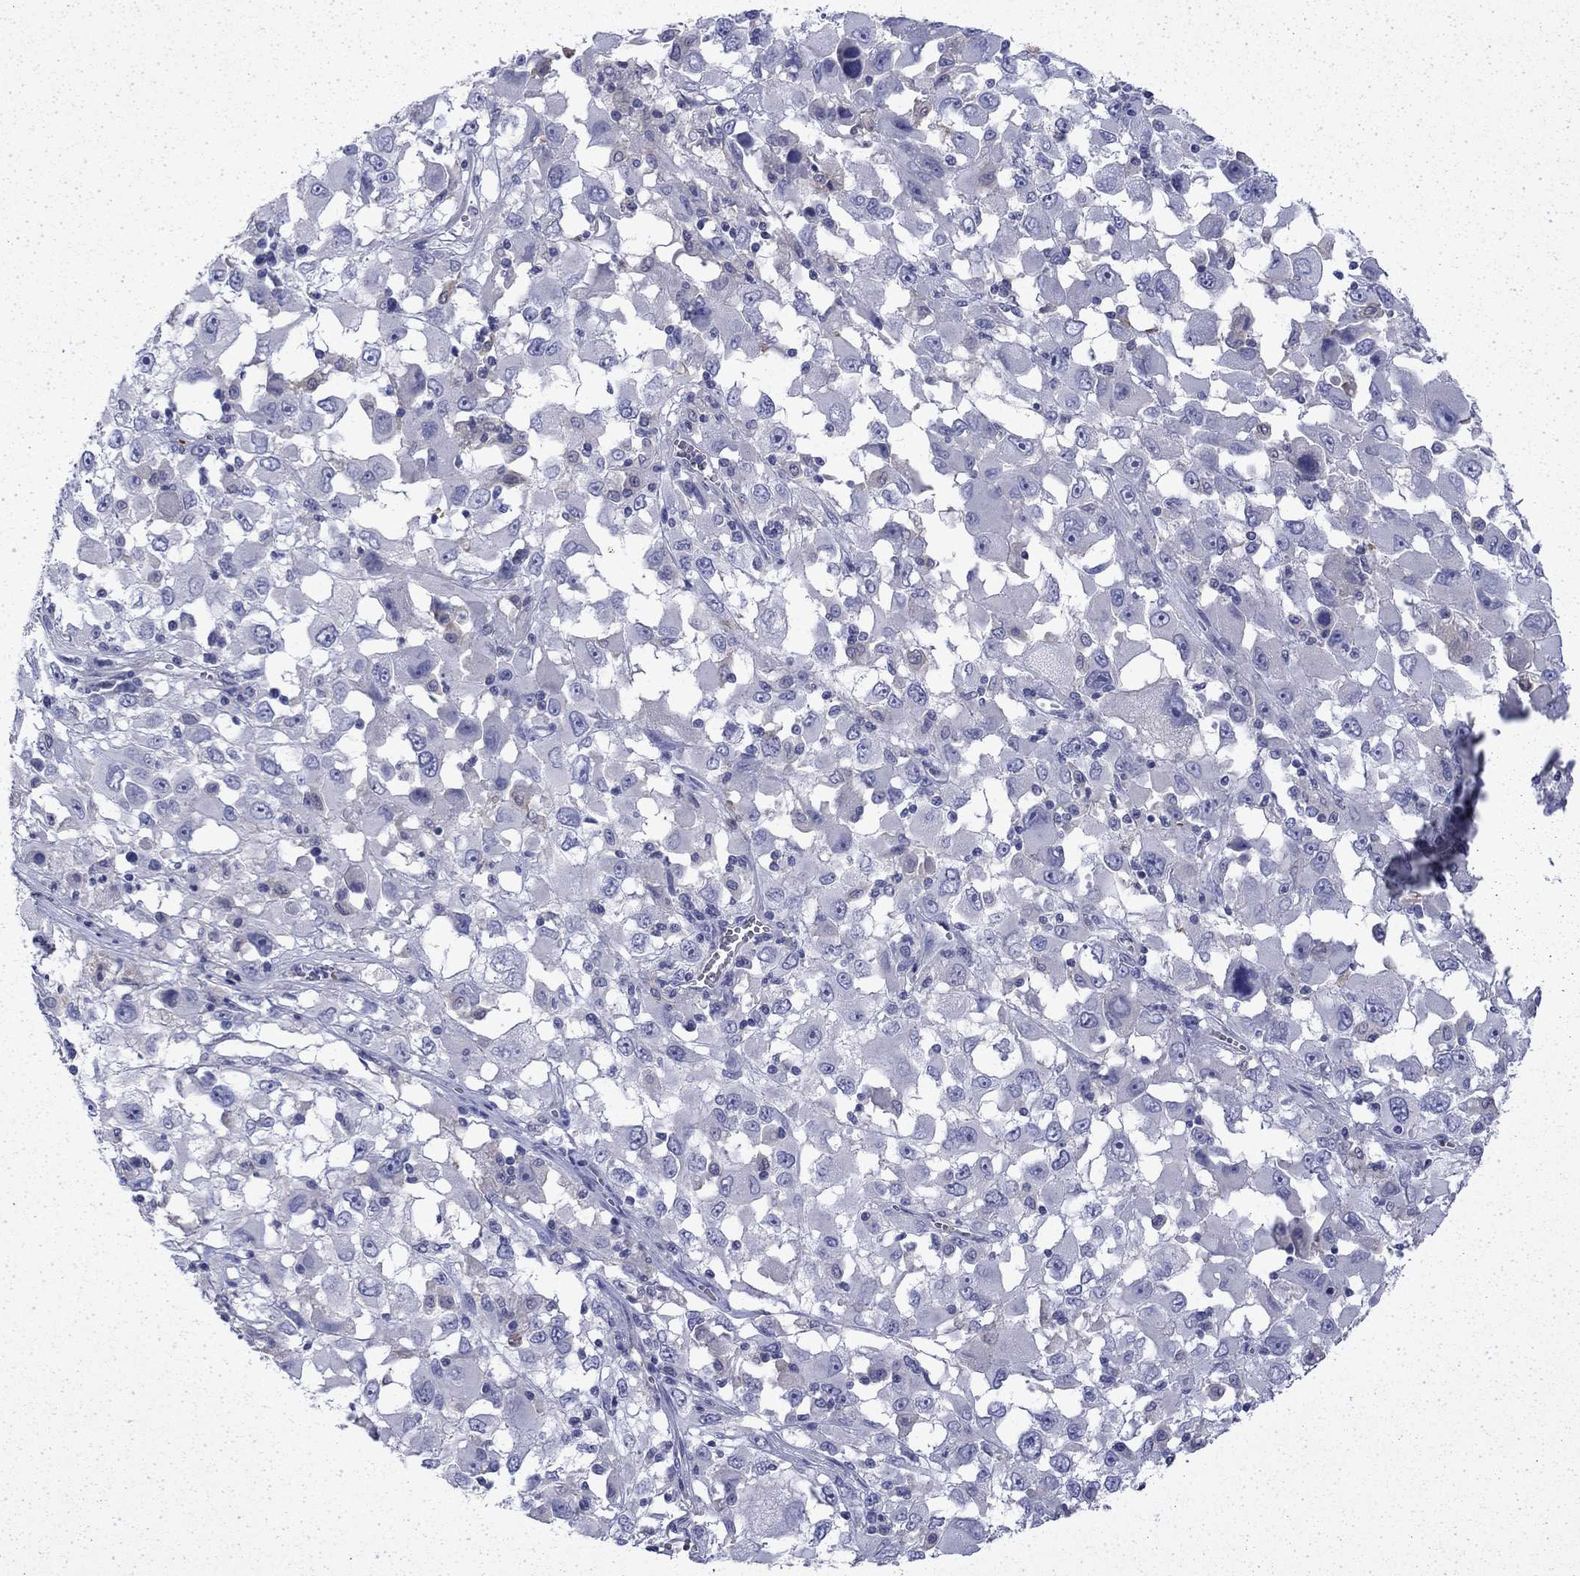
{"staining": {"intensity": "negative", "quantity": "none", "location": "none"}, "tissue": "melanoma", "cell_type": "Tumor cells", "image_type": "cancer", "snomed": [{"axis": "morphology", "description": "Malignant melanoma, Metastatic site"}, {"axis": "topography", "description": "Soft tissue"}], "caption": "Immunohistochemistry (IHC) photomicrograph of malignant melanoma (metastatic site) stained for a protein (brown), which reveals no staining in tumor cells.", "gene": "ENPP6", "patient": {"sex": "male", "age": 50}}